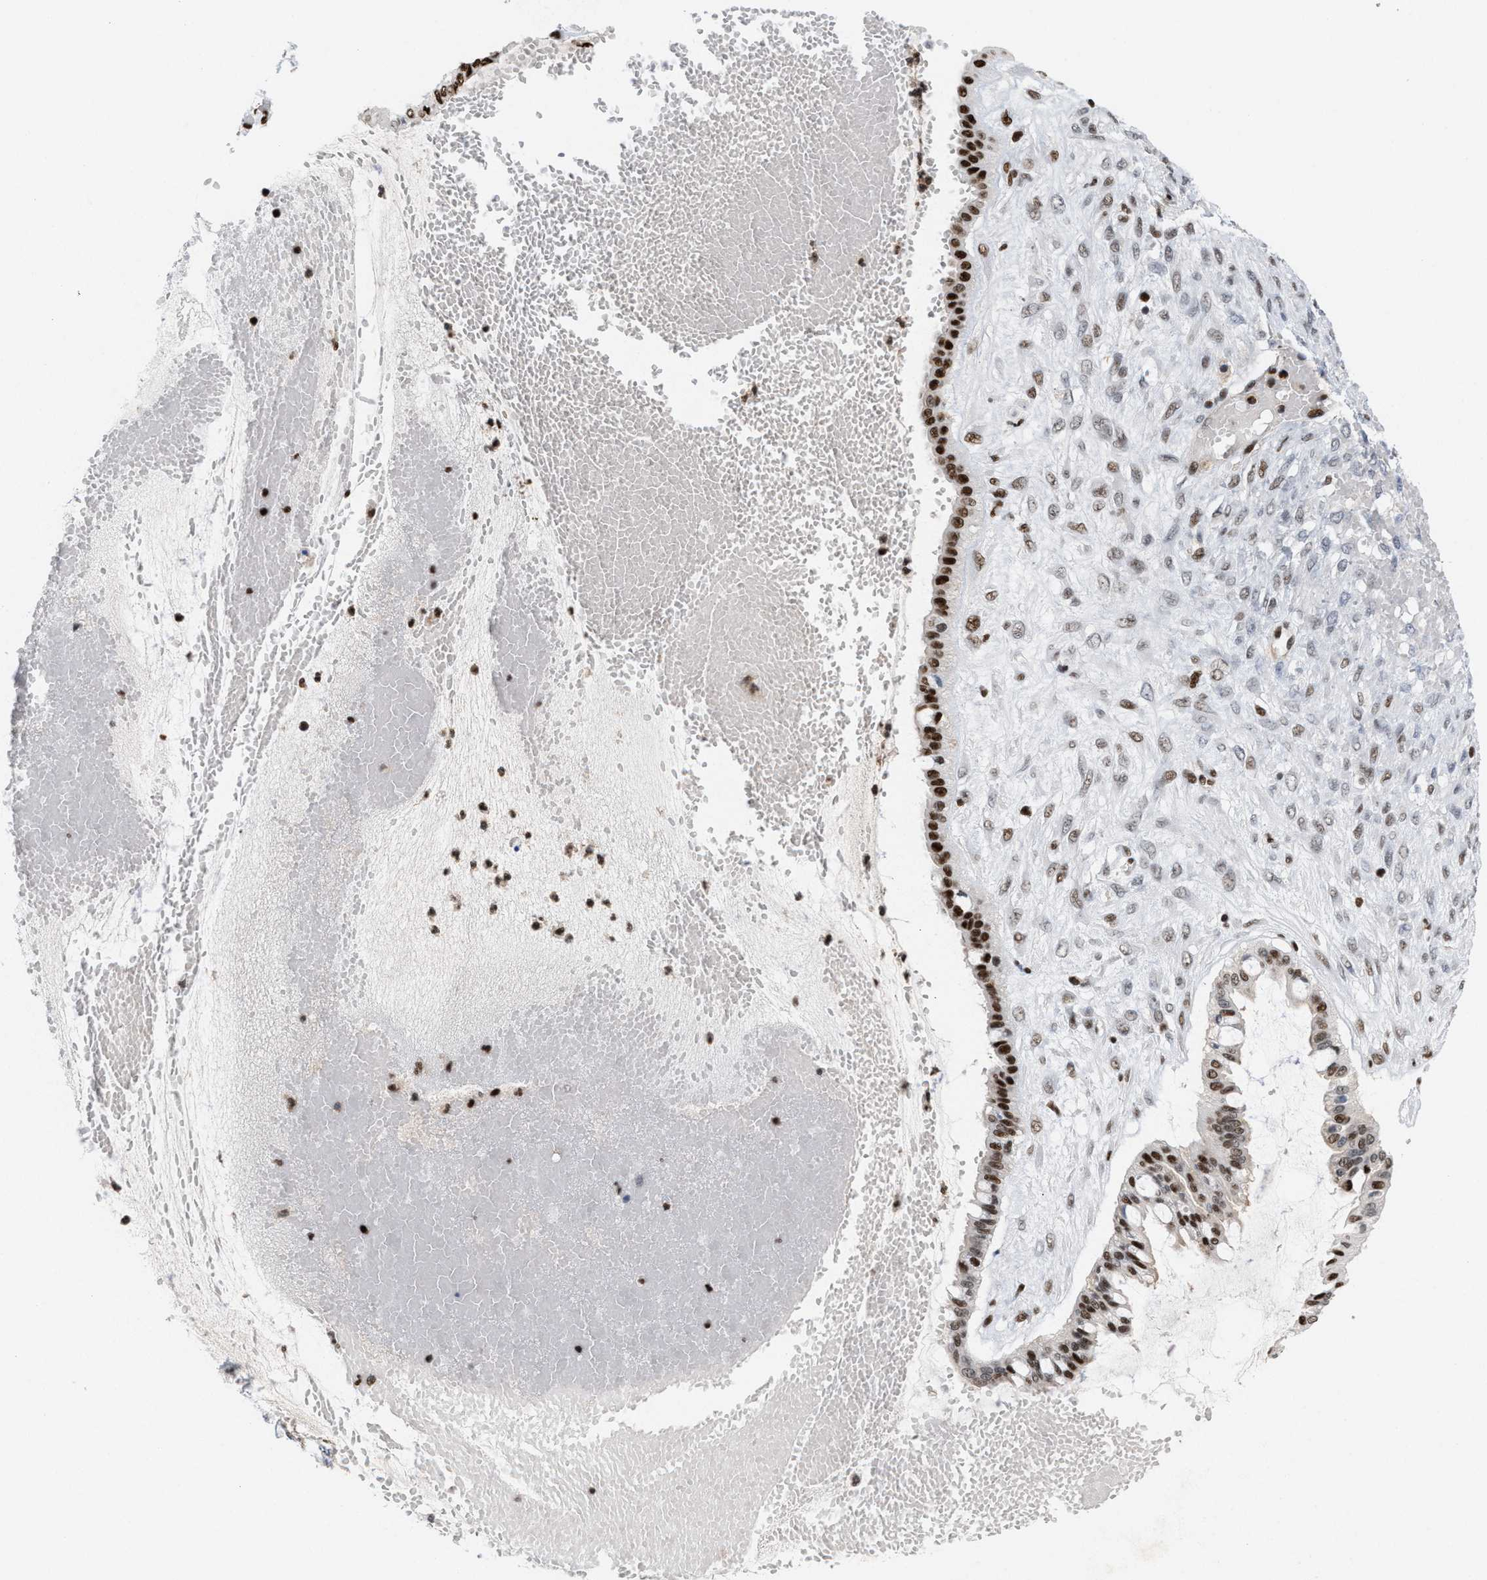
{"staining": {"intensity": "strong", "quantity": ">75%", "location": "nuclear"}, "tissue": "ovarian cancer", "cell_type": "Tumor cells", "image_type": "cancer", "snomed": [{"axis": "morphology", "description": "Cystadenocarcinoma, mucinous, NOS"}, {"axis": "topography", "description": "Ovary"}], "caption": "Immunohistochemistry histopathology image of ovarian mucinous cystadenocarcinoma stained for a protein (brown), which shows high levels of strong nuclear staining in about >75% of tumor cells.", "gene": "RNASEK-C17orf49", "patient": {"sex": "female", "age": 73}}